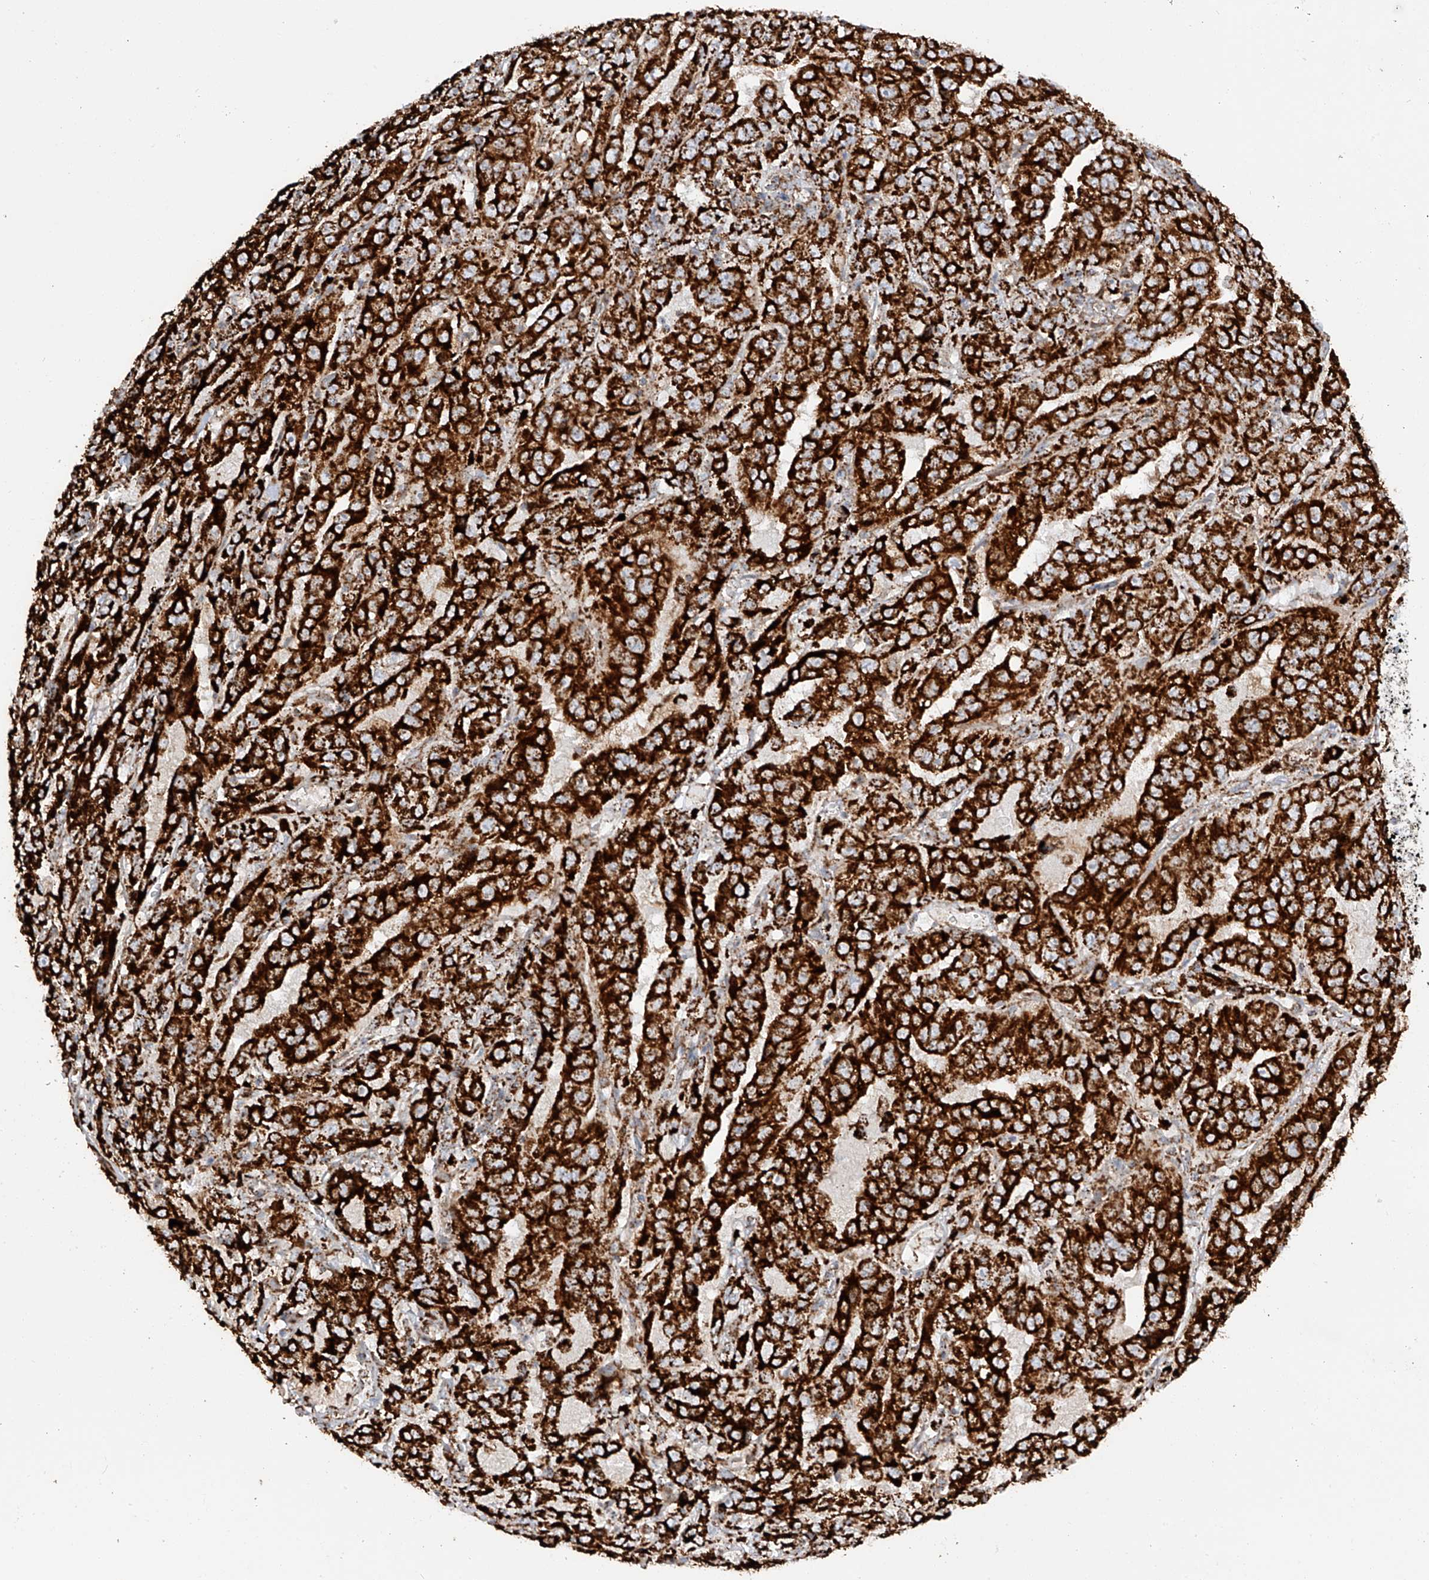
{"staining": {"intensity": "strong", "quantity": ">75%", "location": "cytoplasmic/membranous"}, "tissue": "pancreatic cancer", "cell_type": "Tumor cells", "image_type": "cancer", "snomed": [{"axis": "morphology", "description": "Adenocarcinoma, NOS"}, {"axis": "topography", "description": "Pancreas"}], "caption": "Protein expression by immunohistochemistry reveals strong cytoplasmic/membranous staining in about >75% of tumor cells in pancreatic cancer (adenocarcinoma).", "gene": "TTC27", "patient": {"sex": "male", "age": 63}}